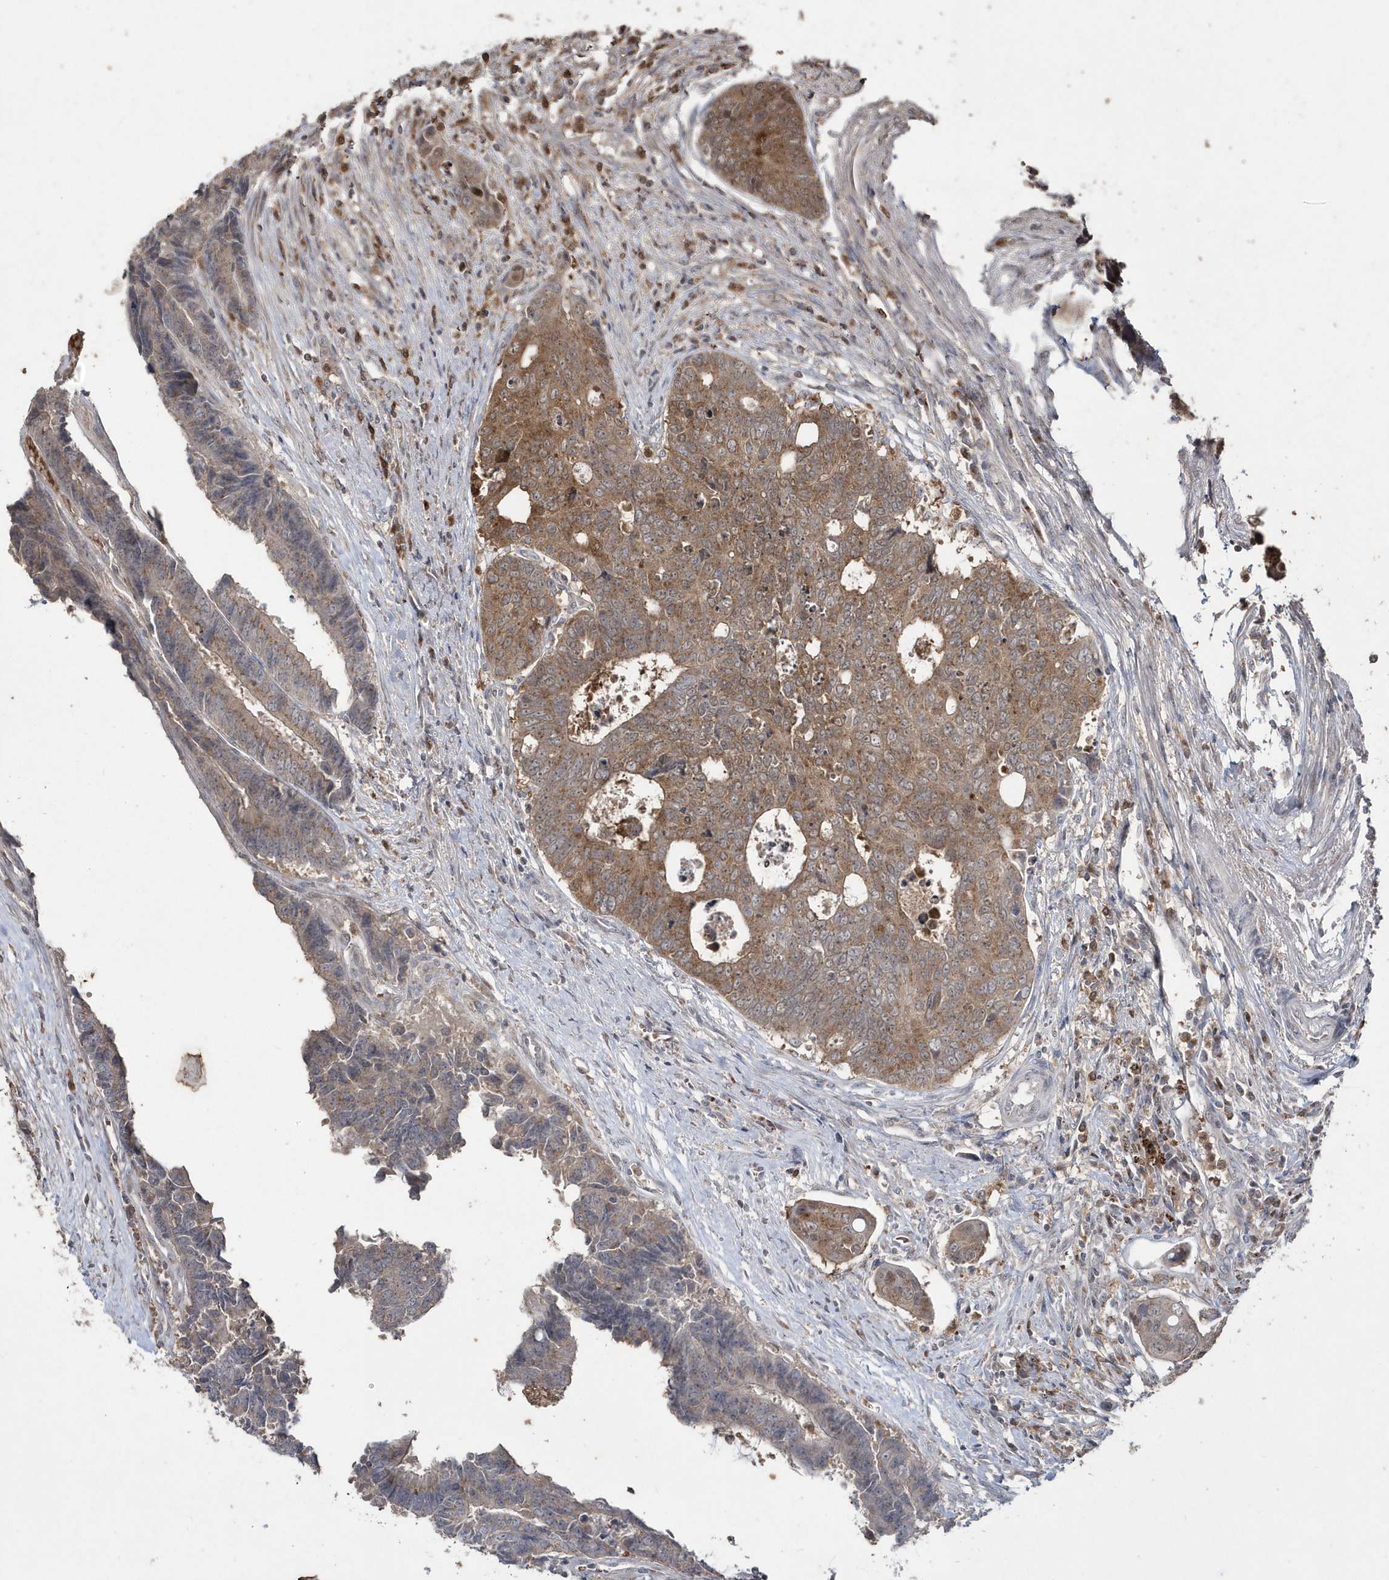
{"staining": {"intensity": "moderate", "quantity": ">75%", "location": "cytoplasmic/membranous"}, "tissue": "colorectal cancer", "cell_type": "Tumor cells", "image_type": "cancer", "snomed": [{"axis": "morphology", "description": "Adenocarcinoma, NOS"}, {"axis": "topography", "description": "Rectum"}], "caption": "Colorectal cancer was stained to show a protein in brown. There is medium levels of moderate cytoplasmic/membranous expression in about >75% of tumor cells.", "gene": "GEMIN6", "patient": {"sex": "male", "age": 84}}